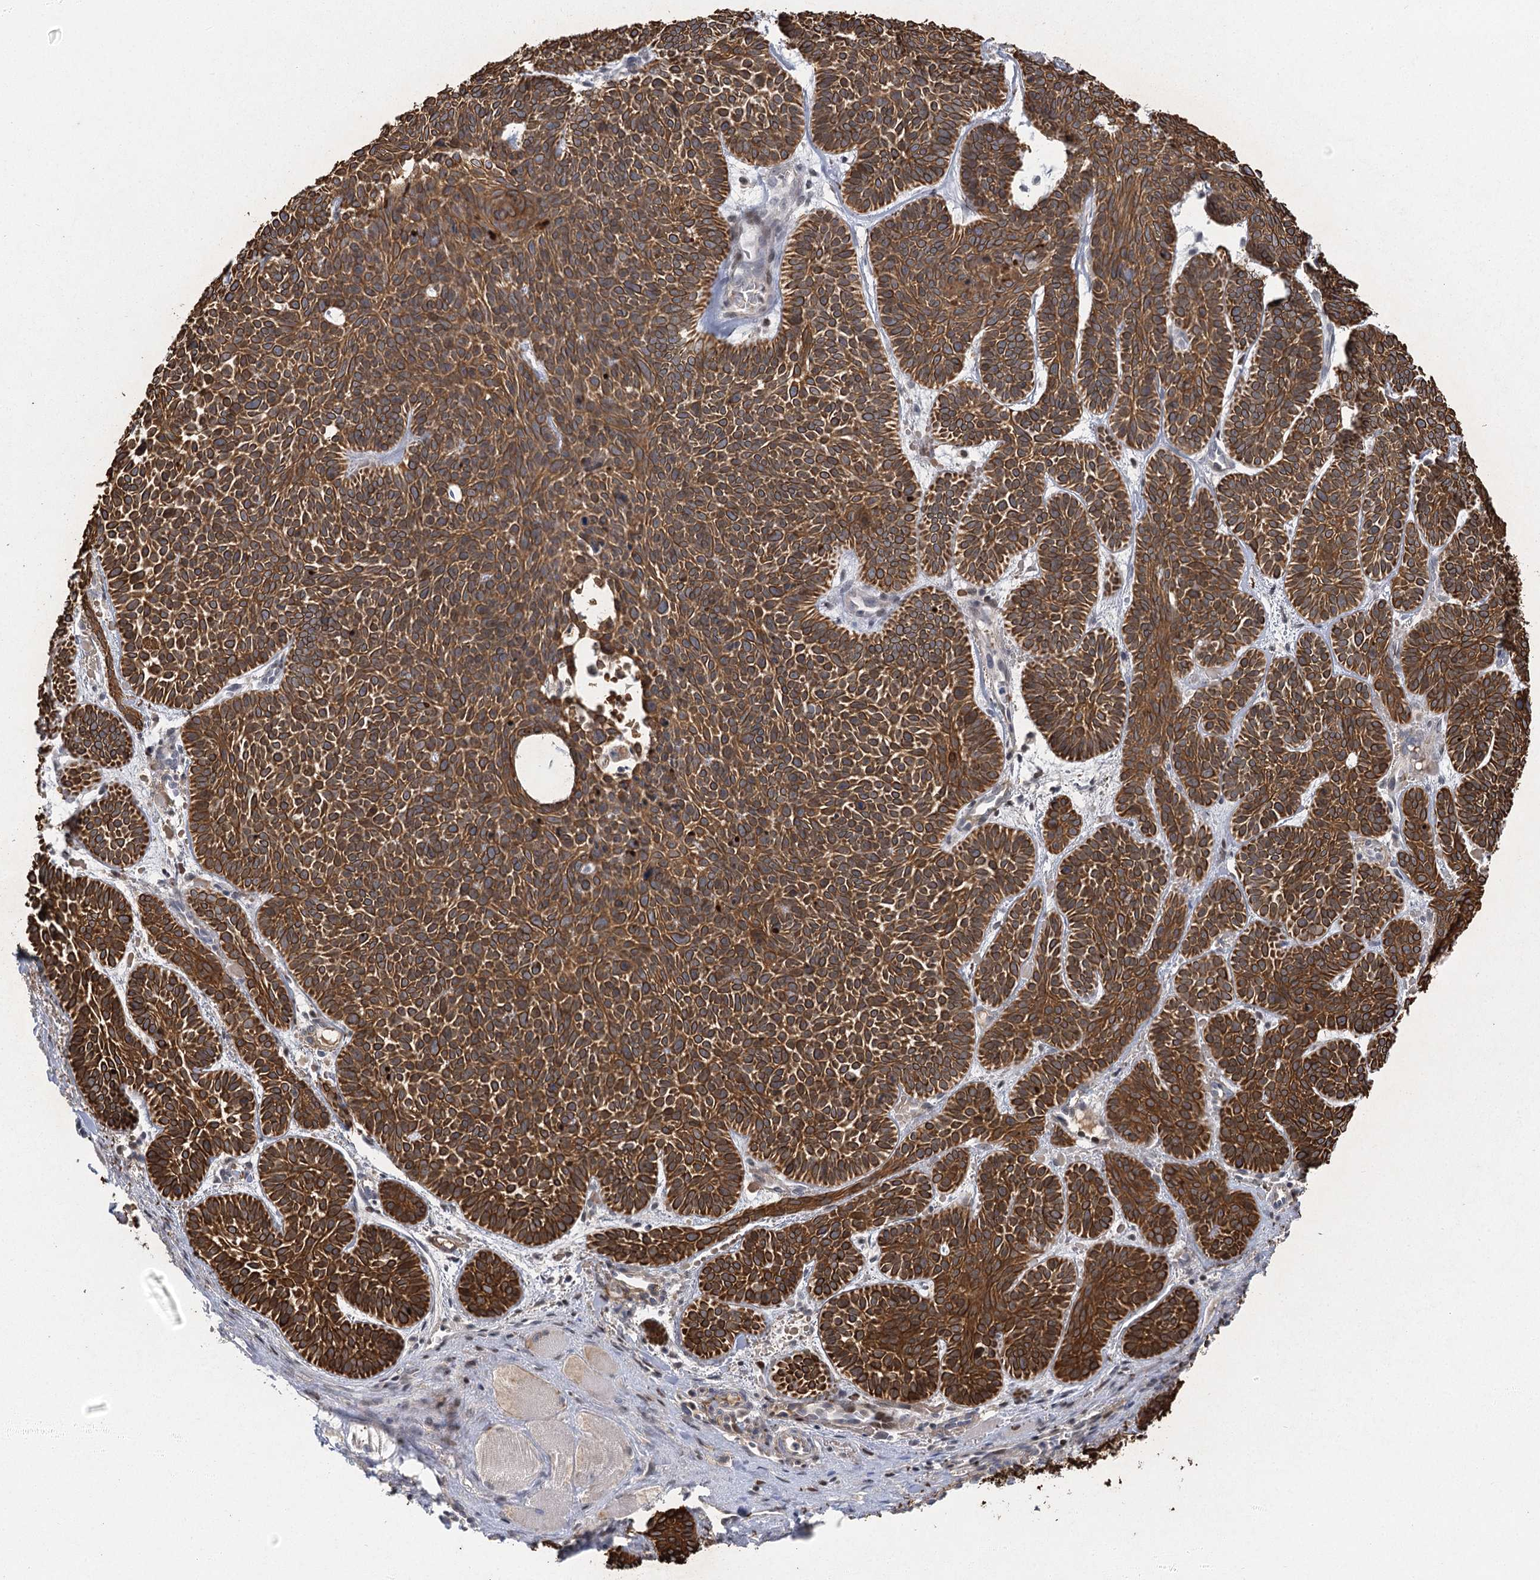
{"staining": {"intensity": "strong", "quantity": ">75%", "location": "cytoplasmic/membranous"}, "tissue": "skin cancer", "cell_type": "Tumor cells", "image_type": "cancer", "snomed": [{"axis": "morphology", "description": "Basal cell carcinoma"}, {"axis": "topography", "description": "Skin"}], "caption": "Protein staining exhibits strong cytoplasmic/membranous positivity in approximately >75% of tumor cells in skin cancer.", "gene": "IL11RA", "patient": {"sex": "male", "age": 85}}